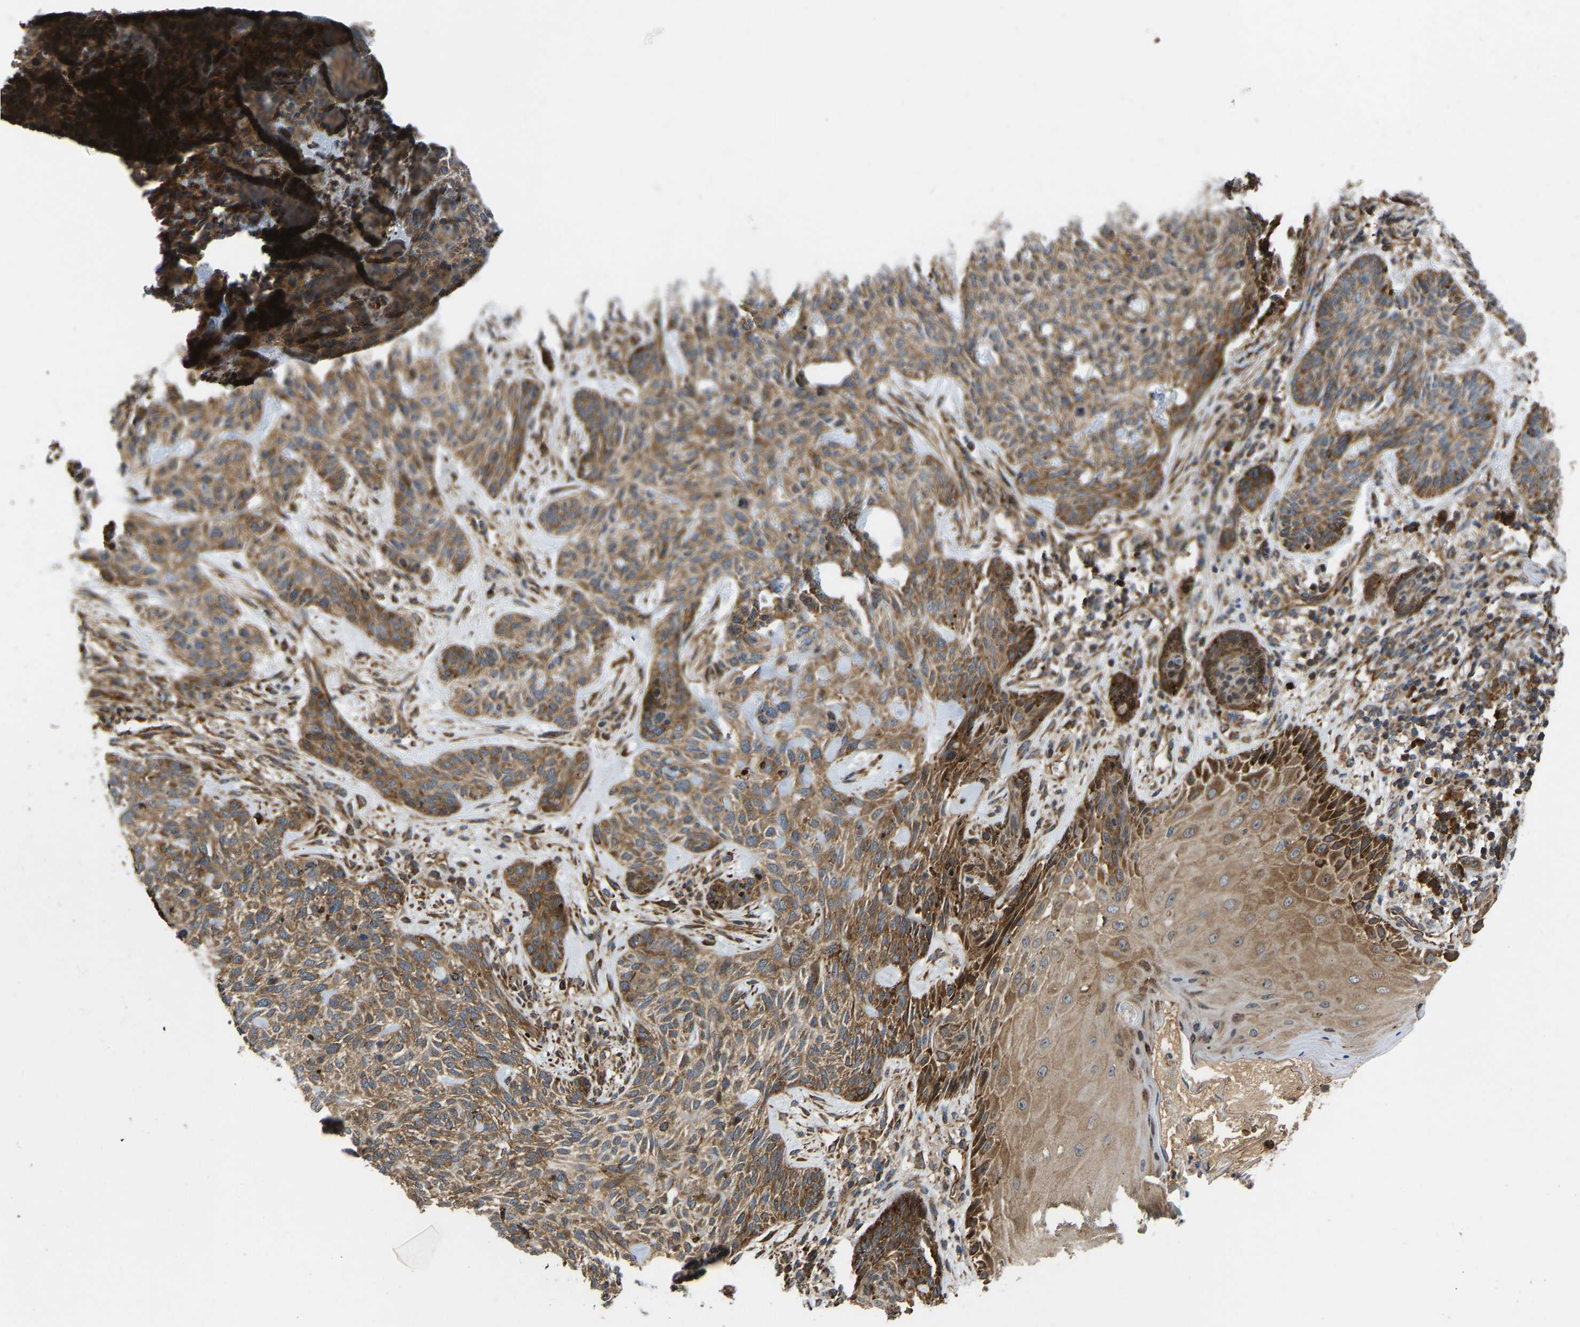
{"staining": {"intensity": "moderate", "quantity": ">75%", "location": "cytoplasmic/membranous"}, "tissue": "skin cancer", "cell_type": "Tumor cells", "image_type": "cancer", "snomed": [{"axis": "morphology", "description": "Basal cell carcinoma"}, {"axis": "topography", "description": "Skin"}], "caption": "Basal cell carcinoma (skin) tissue reveals moderate cytoplasmic/membranous expression in about >75% of tumor cells", "gene": "RASGRF2", "patient": {"sex": "male", "age": 55}}